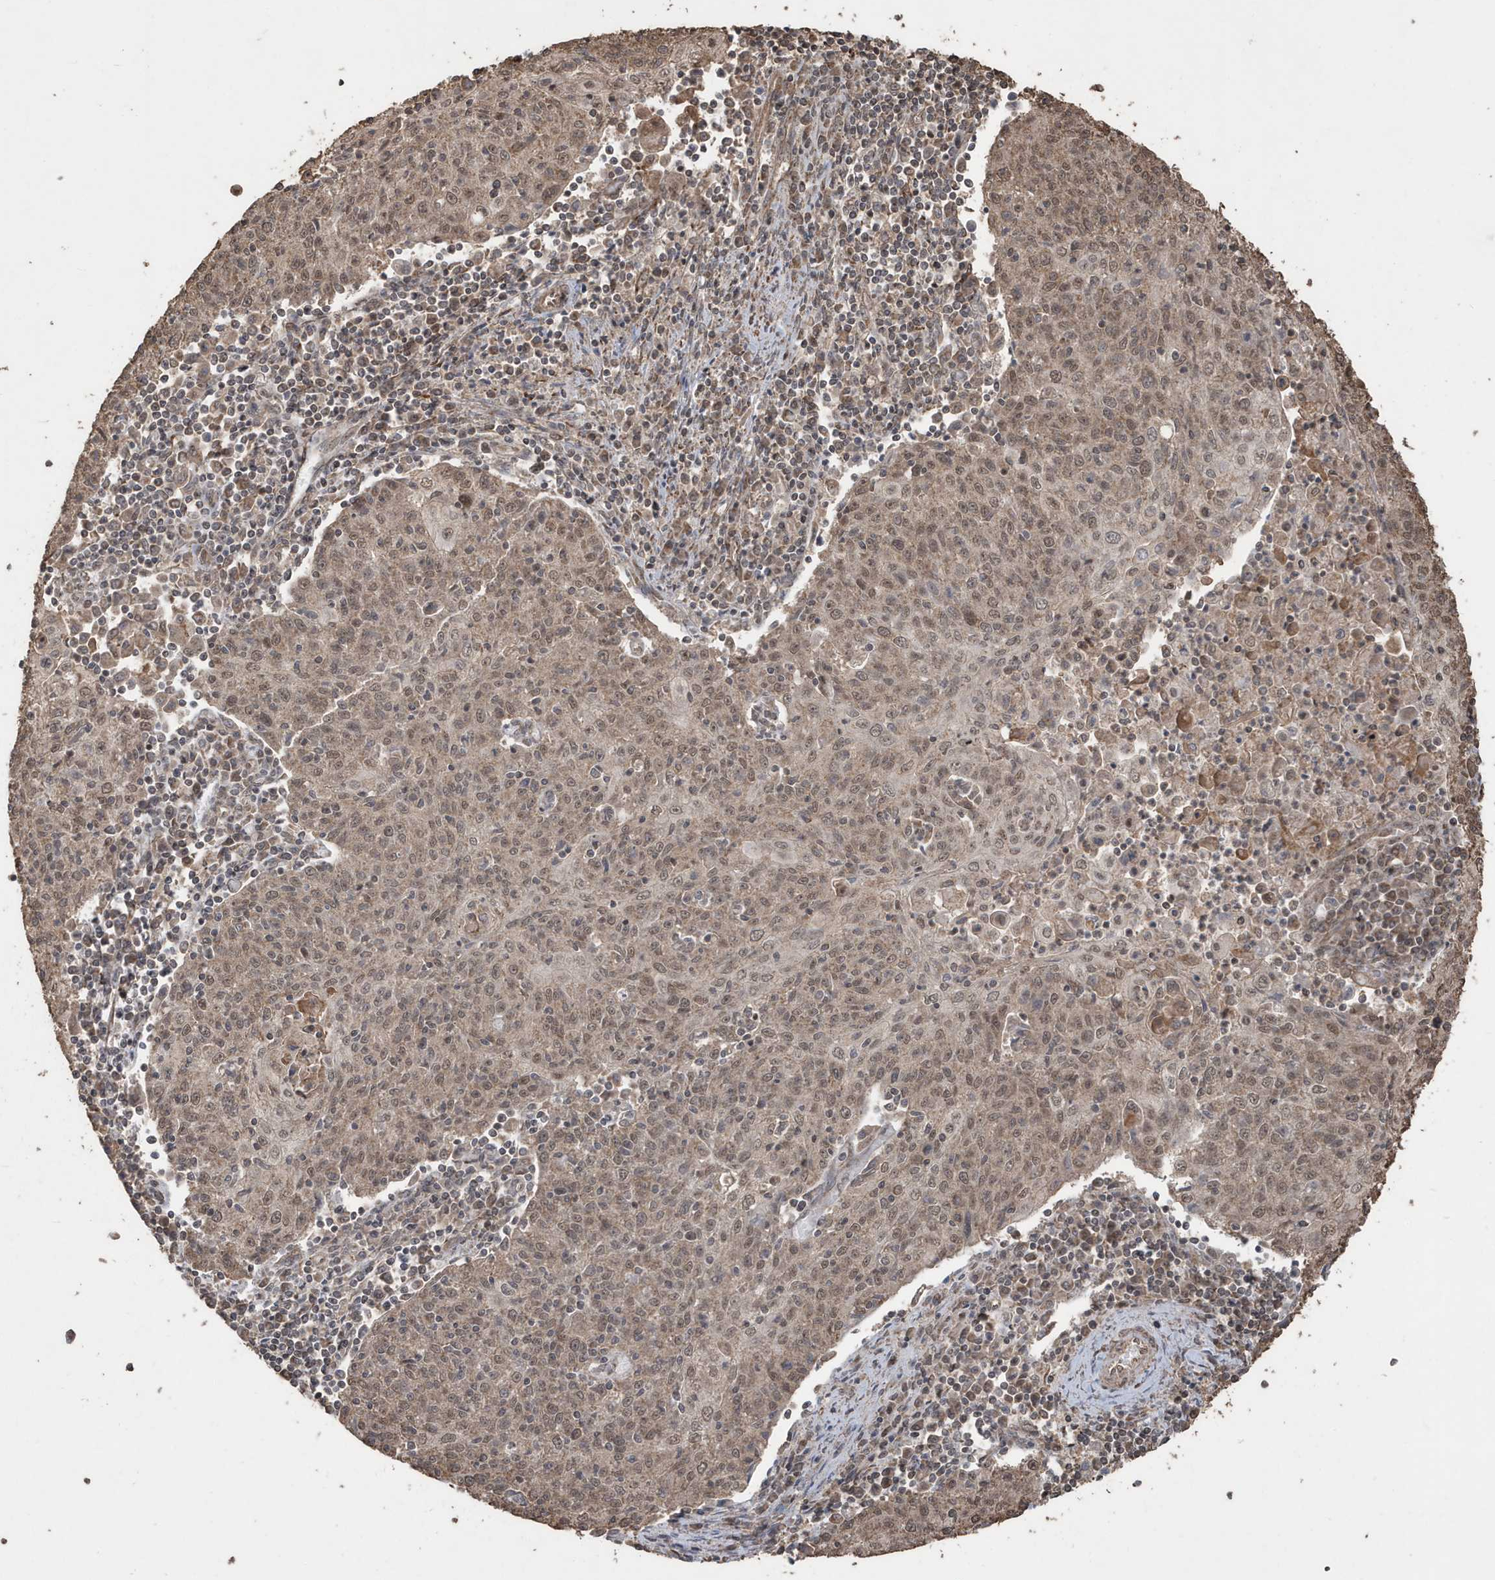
{"staining": {"intensity": "moderate", "quantity": ">75%", "location": "cytoplasmic/membranous,nuclear"}, "tissue": "cervical cancer", "cell_type": "Tumor cells", "image_type": "cancer", "snomed": [{"axis": "morphology", "description": "Squamous cell carcinoma, NOS"}, {"axis": "topography", "description": "Cervix"}], "caption": "Immunohistochemical staining of human cervical cancer (squamous cell carcinoma) displays medium levels of moderate cytoplasmic/membranous and nuclear protein positivity in approximately >75% of tumor cells. Nuclei are stained in blue.", "gene": "PAXBP1", "patient": {"sex": "female", "age": 48}}